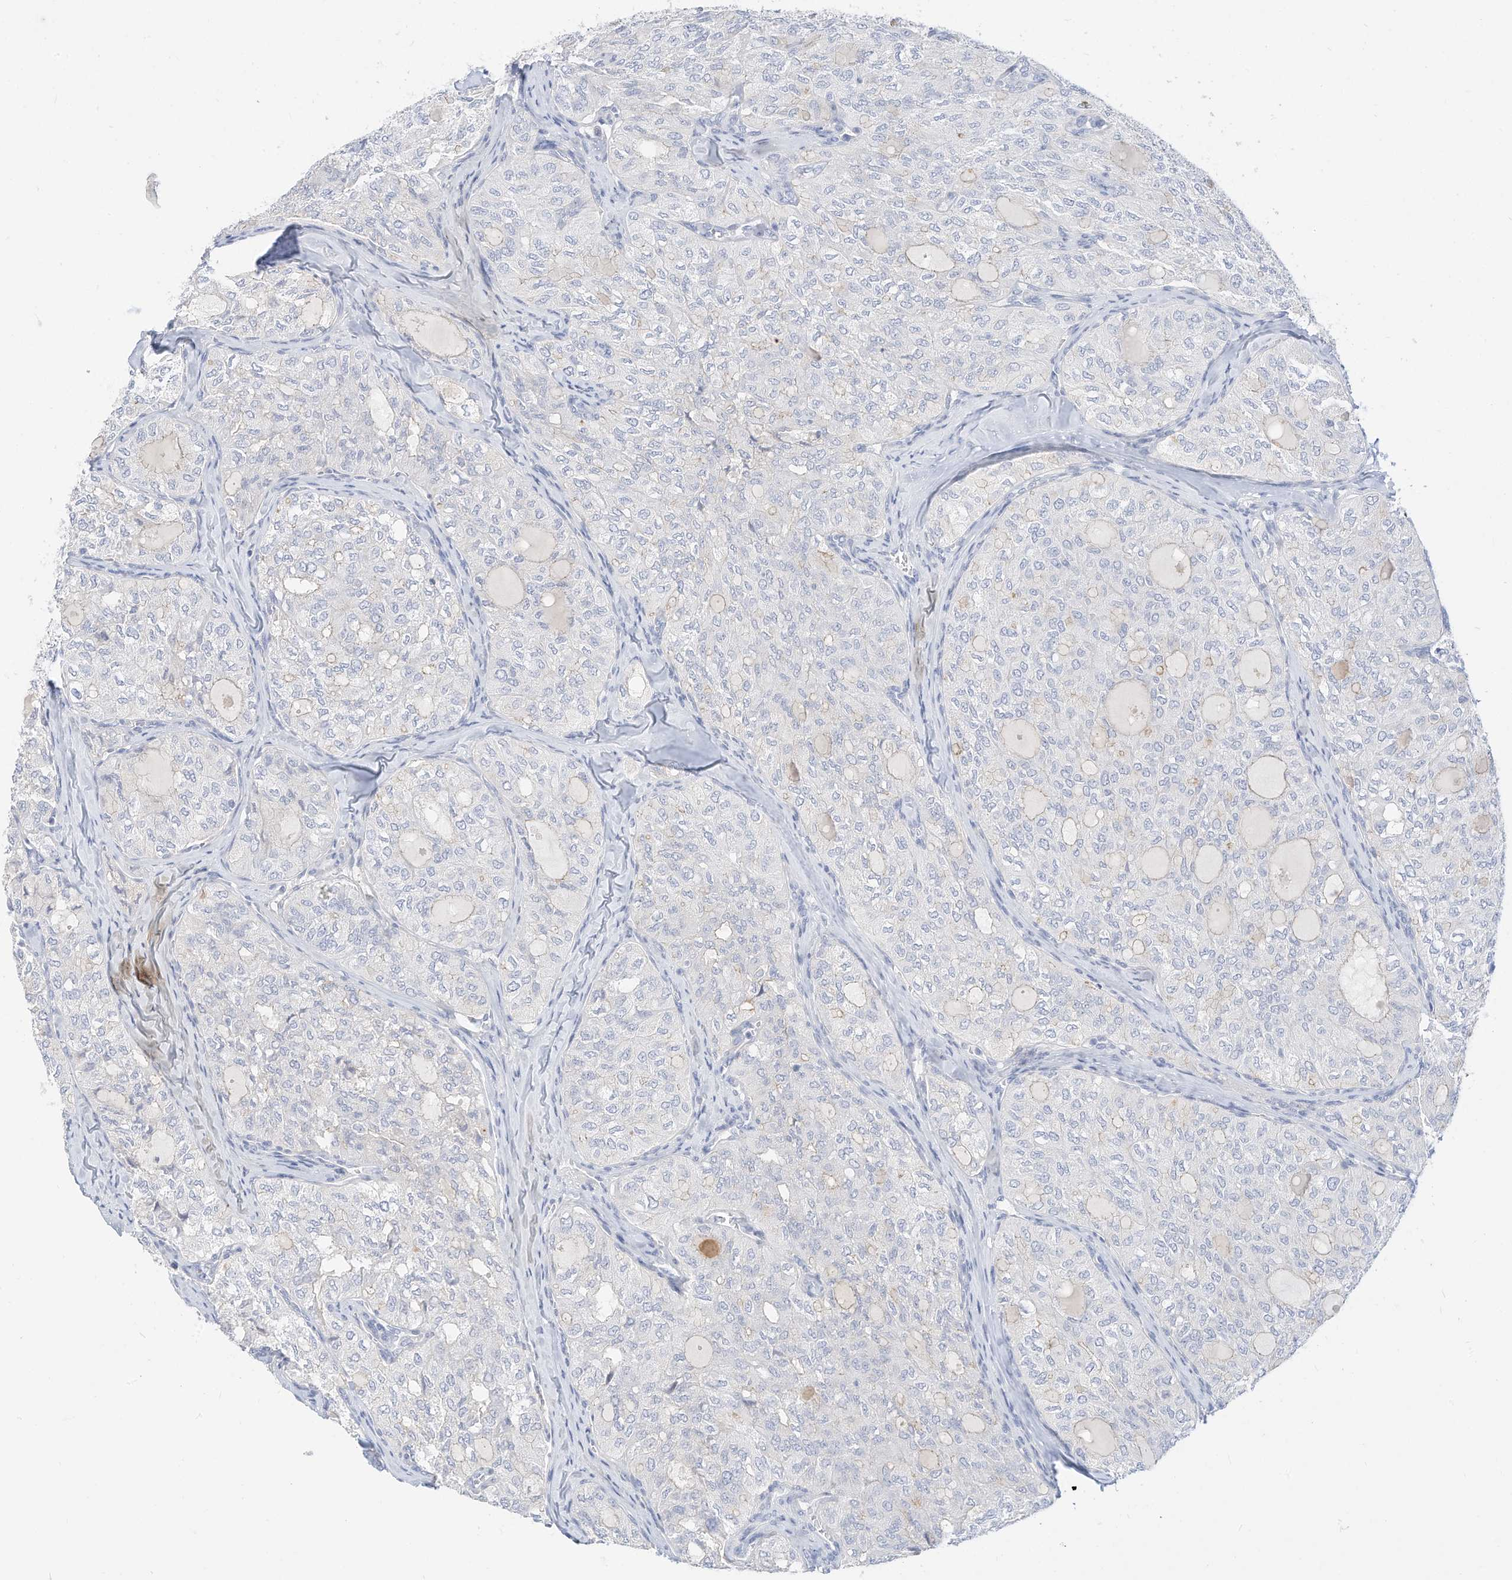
{"staining": {"intensity": "negative", "quantity": "none", "location": "none"}, "tissue": "thyroid cancer", "cell_type": "Tumor cells", "image_type": "cancer", "snomed": [{"axis": "morphology", "description": "Follicular adenoma carcinoma, NOS"}, {"axis": "topography", "description": "Thyroid gland"}], "caption": "Micrograph shows no protein positivity in tumor cells of follicular adenoma carcinoma (thyroid) tissue.", "gene": "SPOCD1", "patient": {"sex": "male", "age": 75}}